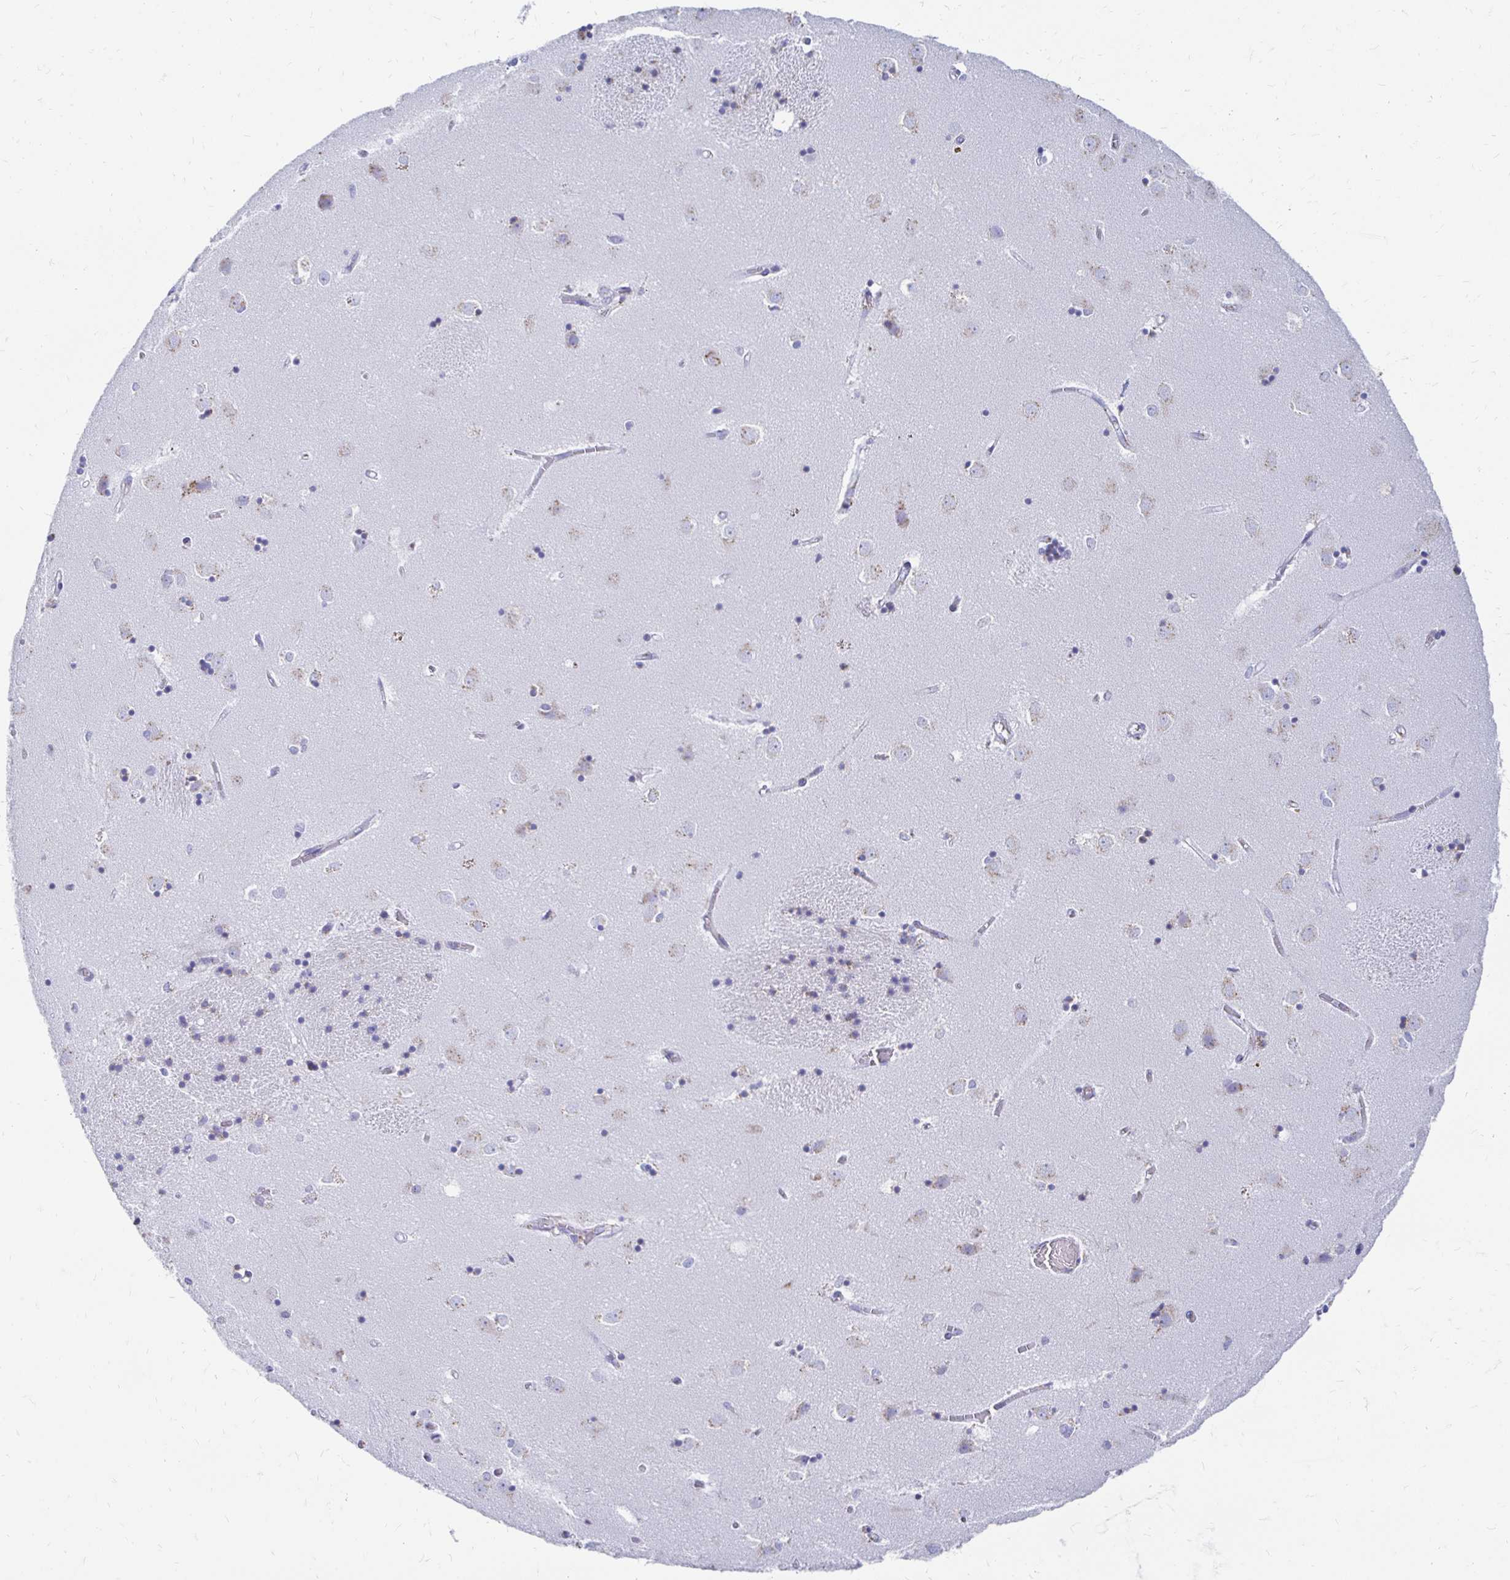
{"staining": {"intensity": "negative", "quantity": "none", "location": "none"}, "tissue": "caudate", "cell_type": "Glial cells", "image_type": "normal", "snomed": [{"axis": "morphology", "description": "Normal tissue, NOS"}, {"axis": "topography", "description": "Lateral ventricle wall"}], "caption": "Protein analysis of unremarkable caudate shows no significant expression in glial cells. Nuclei are stained in blue.", "gene": "PAGE4", "patient": {"sex": "male", "age": 54}}